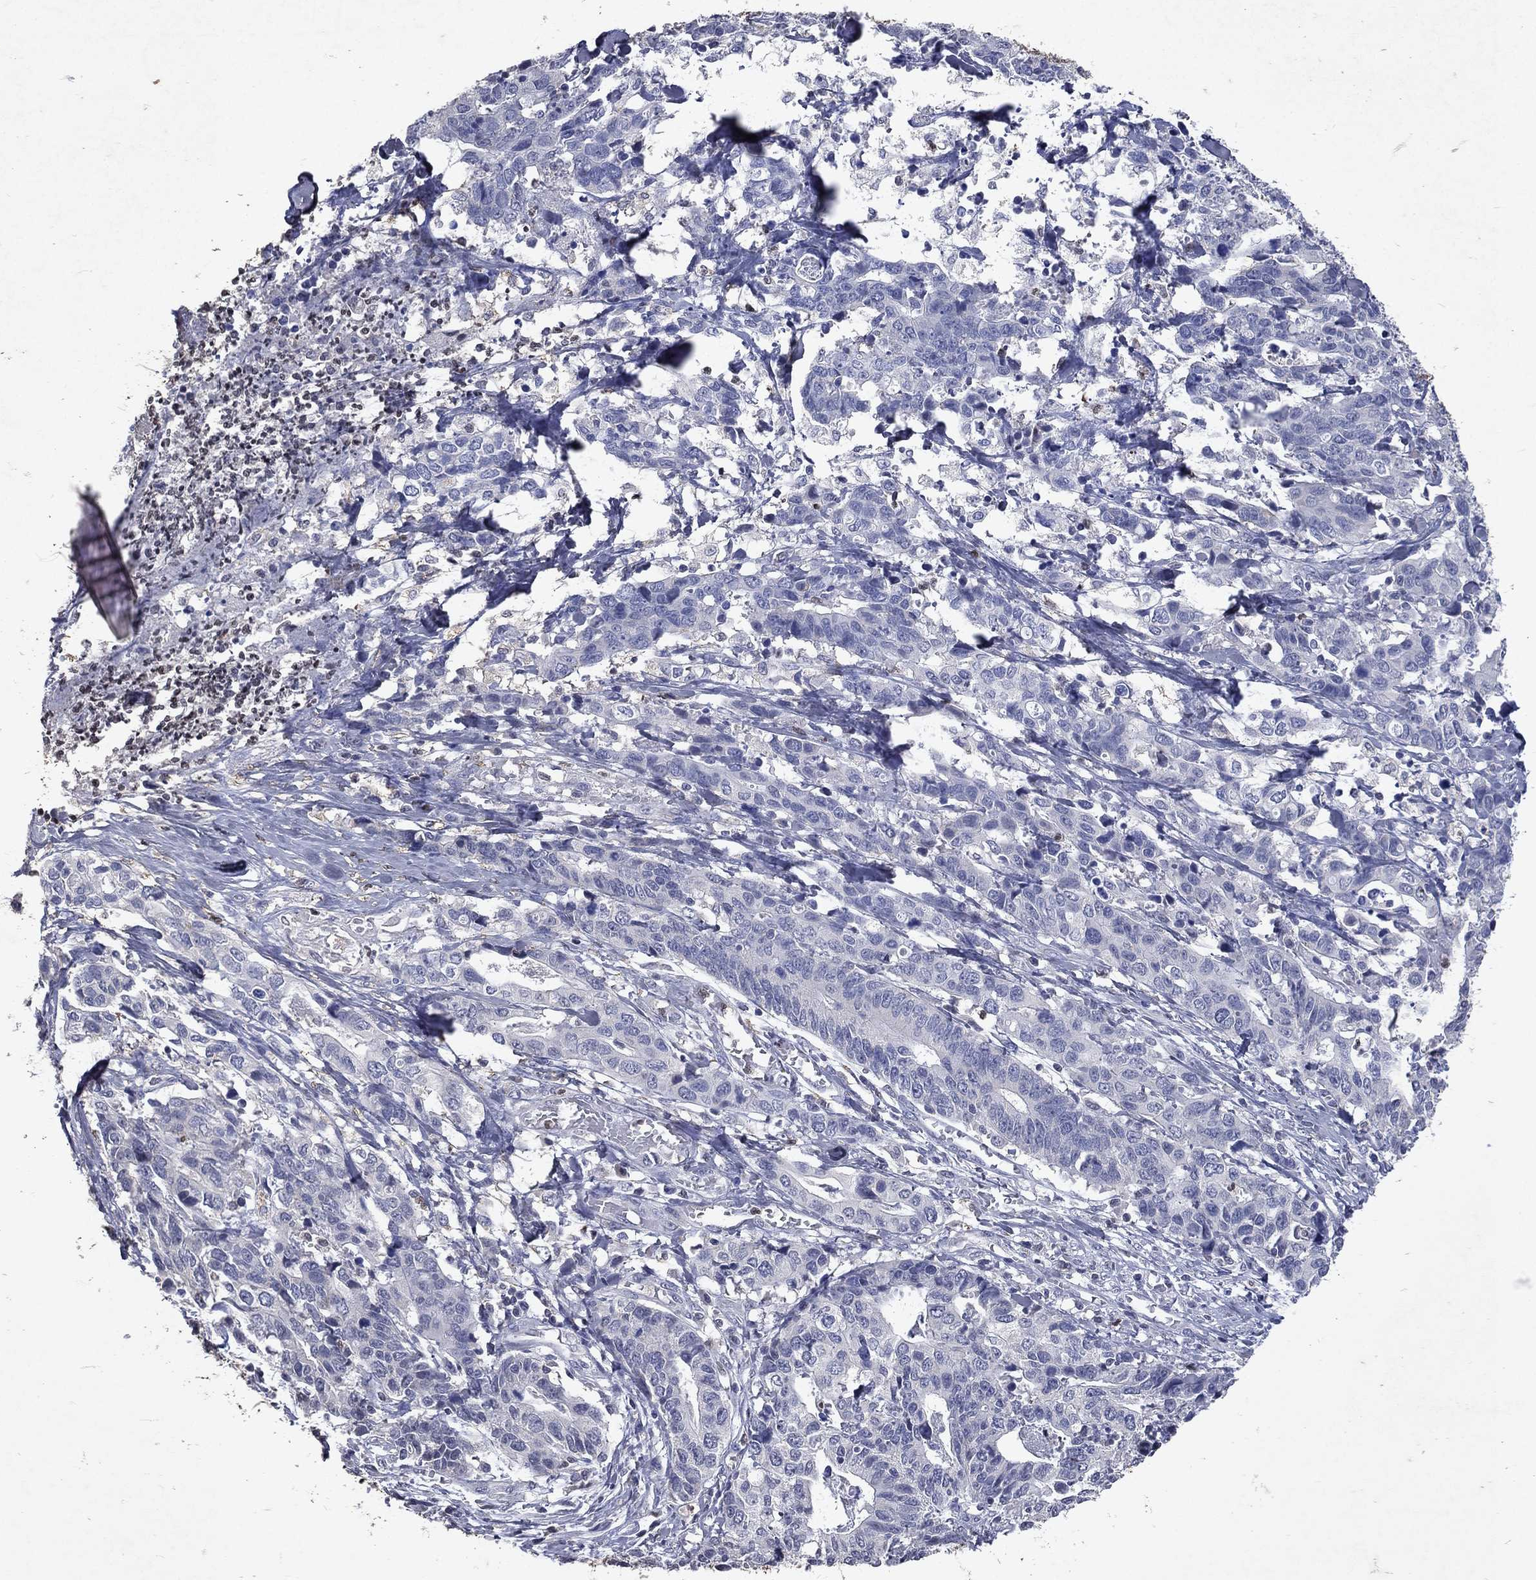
{"staining": {"intensity": "negative", "quantity": "none", "location": "none"}, "tissue": "stomach cancer", "cell_type": "Tumor cells", "image_type": "cancer", "snomed": [{"axis": "morphology", "description": "Adenocarcinoma, NOS"}, {"axis": "topography", "description": "Stomach, upper"}], "caption": "This is an immunohistochemistry image of adenocarcinoma (stomach). There is no expression in tumor cells.", "gene": "SLC34A2", "patient": {"sex": "female", "age": 67}}